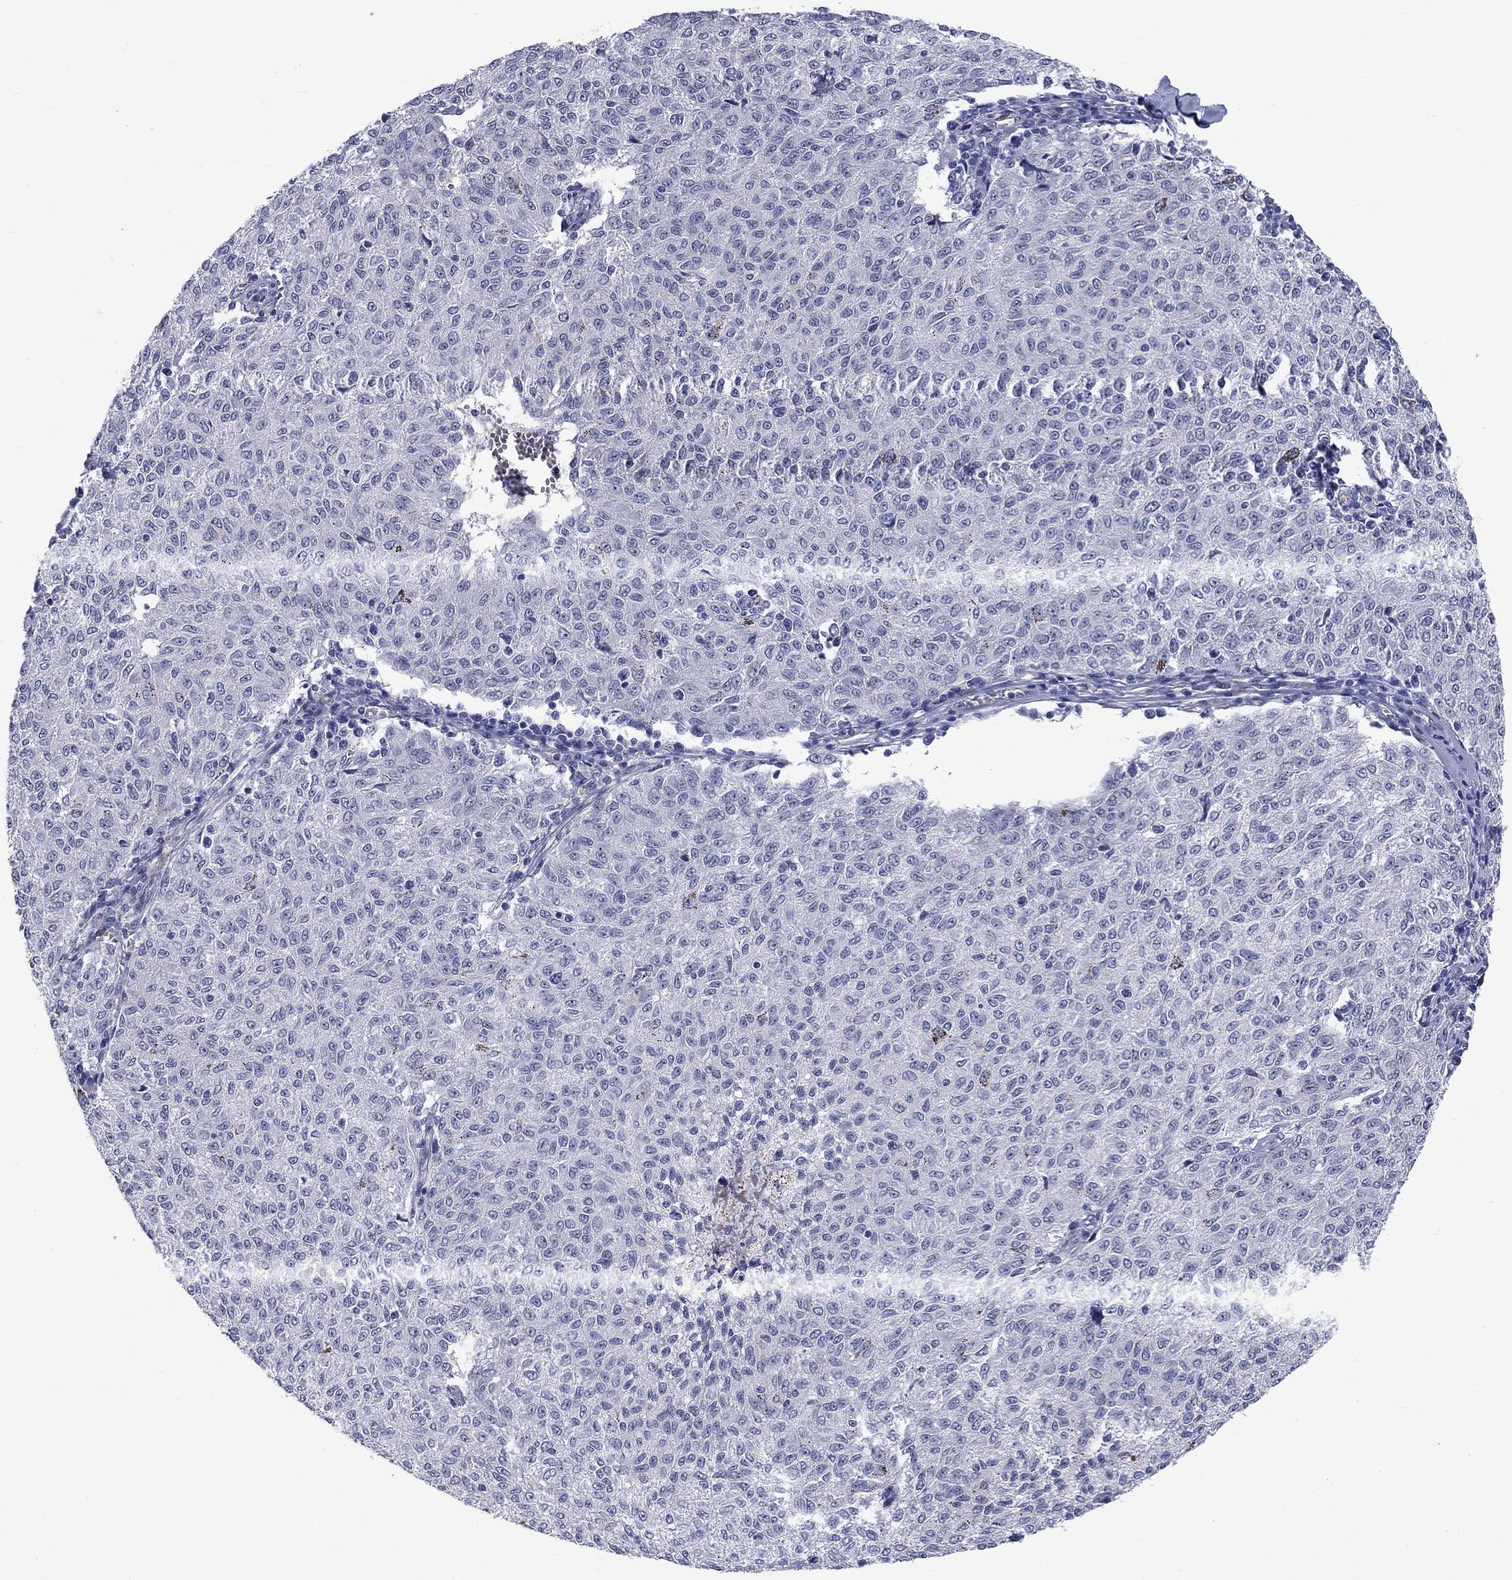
{"staining": {"intensity": "negative", "quantity": "none", "location": "none"}, "tissue": "melanoma", "cell_type": "Tumor cells", "image_type": "cancer", "snomed": [{"axis": "morphology", "description": "Malignant melanoma, NOS"}, {"axis": "topography", "description": "Skin"}], "caption": "Tumor cells are negative for protein expression in human malignant melanoma.", "gene": "SLC1A1", "patient": {"sex": "female", "age": 72}}